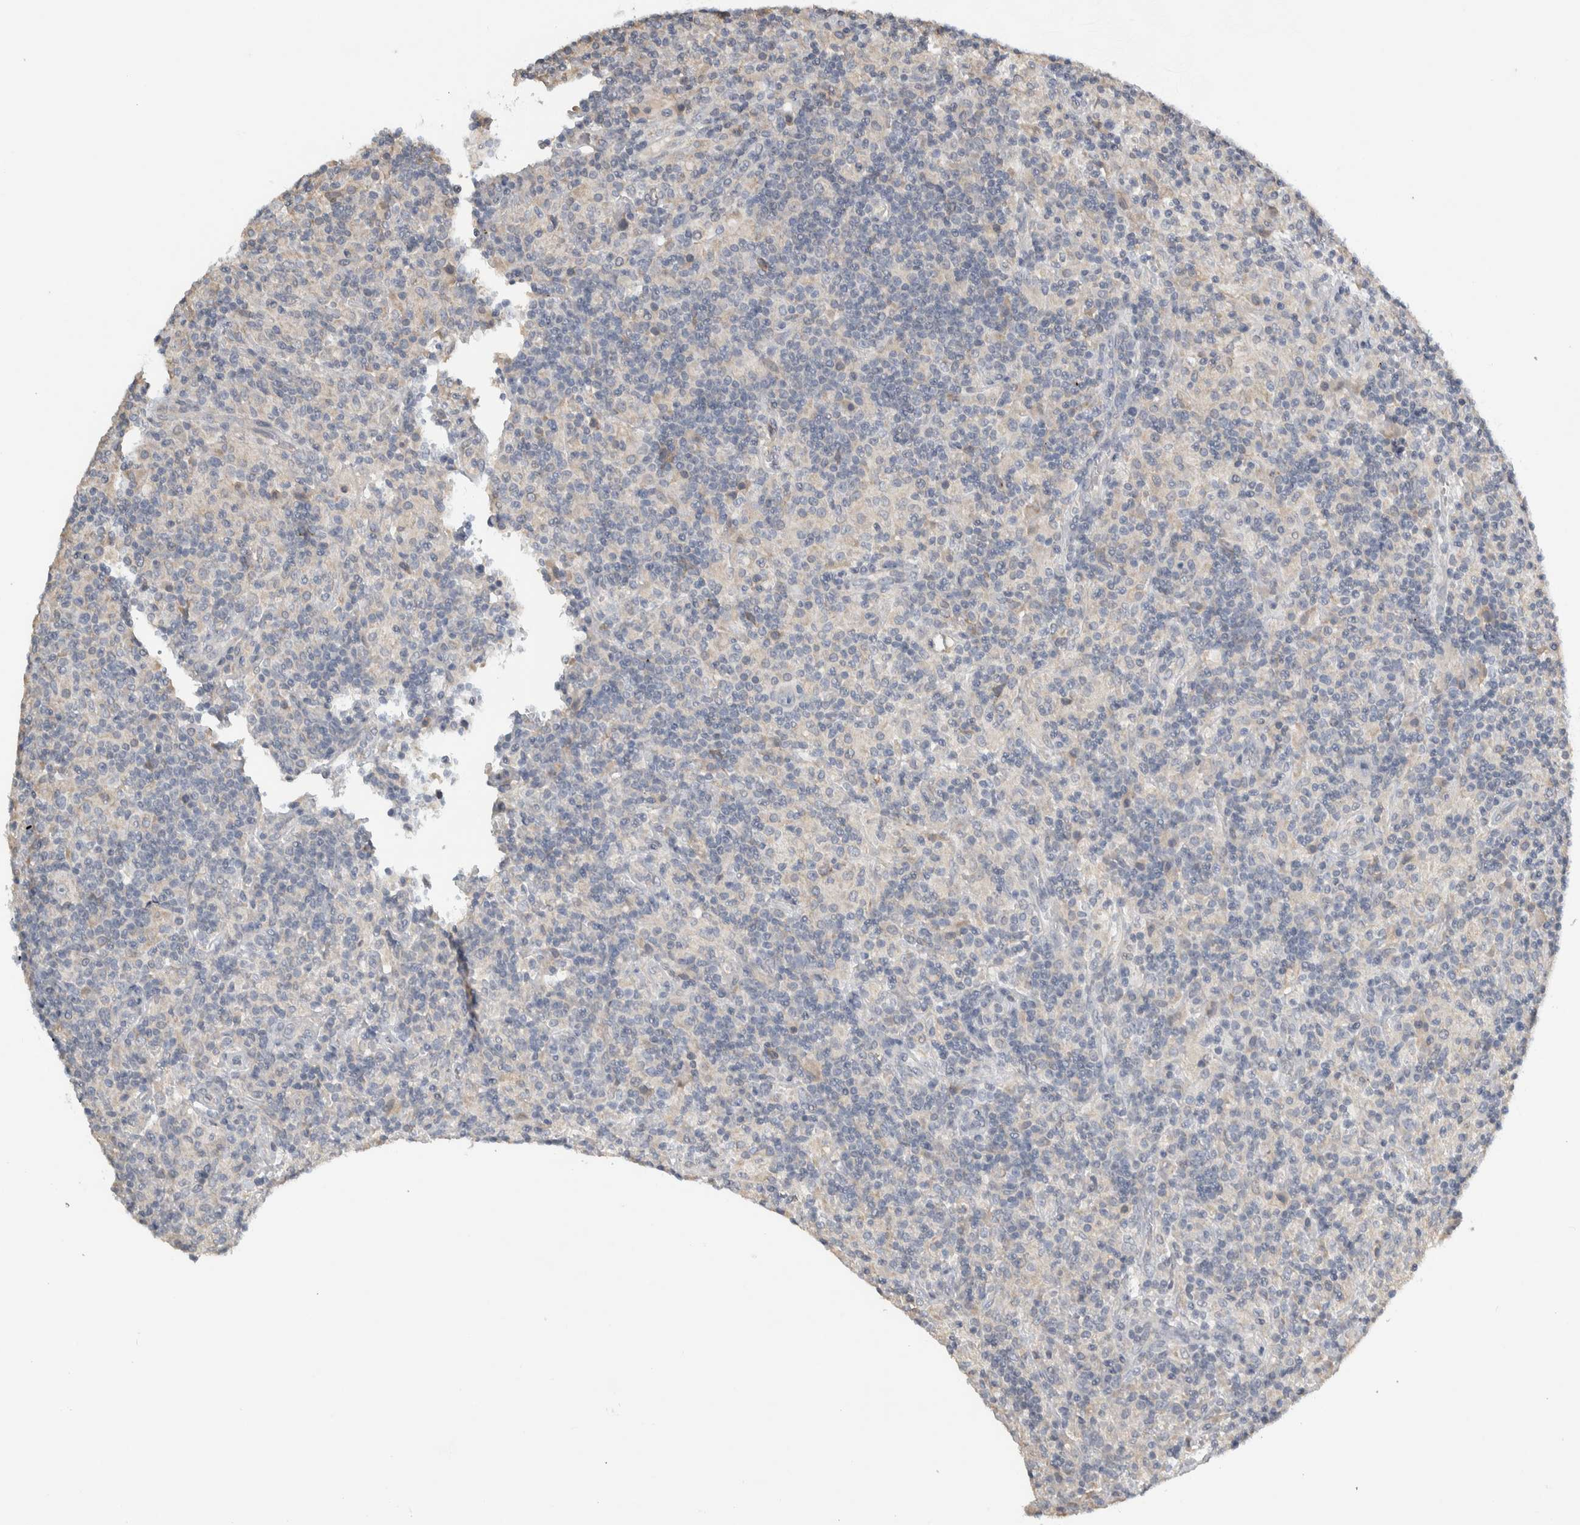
{"staining": {"intensity": "negative", "quantity": "none", "location": "none"}, "tissue": "lymphoma", "cell_type": "Tumor cells", "image_type": "cancer", "snomed": [{"axis": "morphology", "description": "Hodgkin's disease, NOS"}, {"axis": "topography", "description": "Lymph node"}], "caption": "The photomicrograph reveals no significant positivity in tumor cells of Hodgkin's disease.", "gene": "EIF3H", "patient": {"sex": "male", "age": 70}}